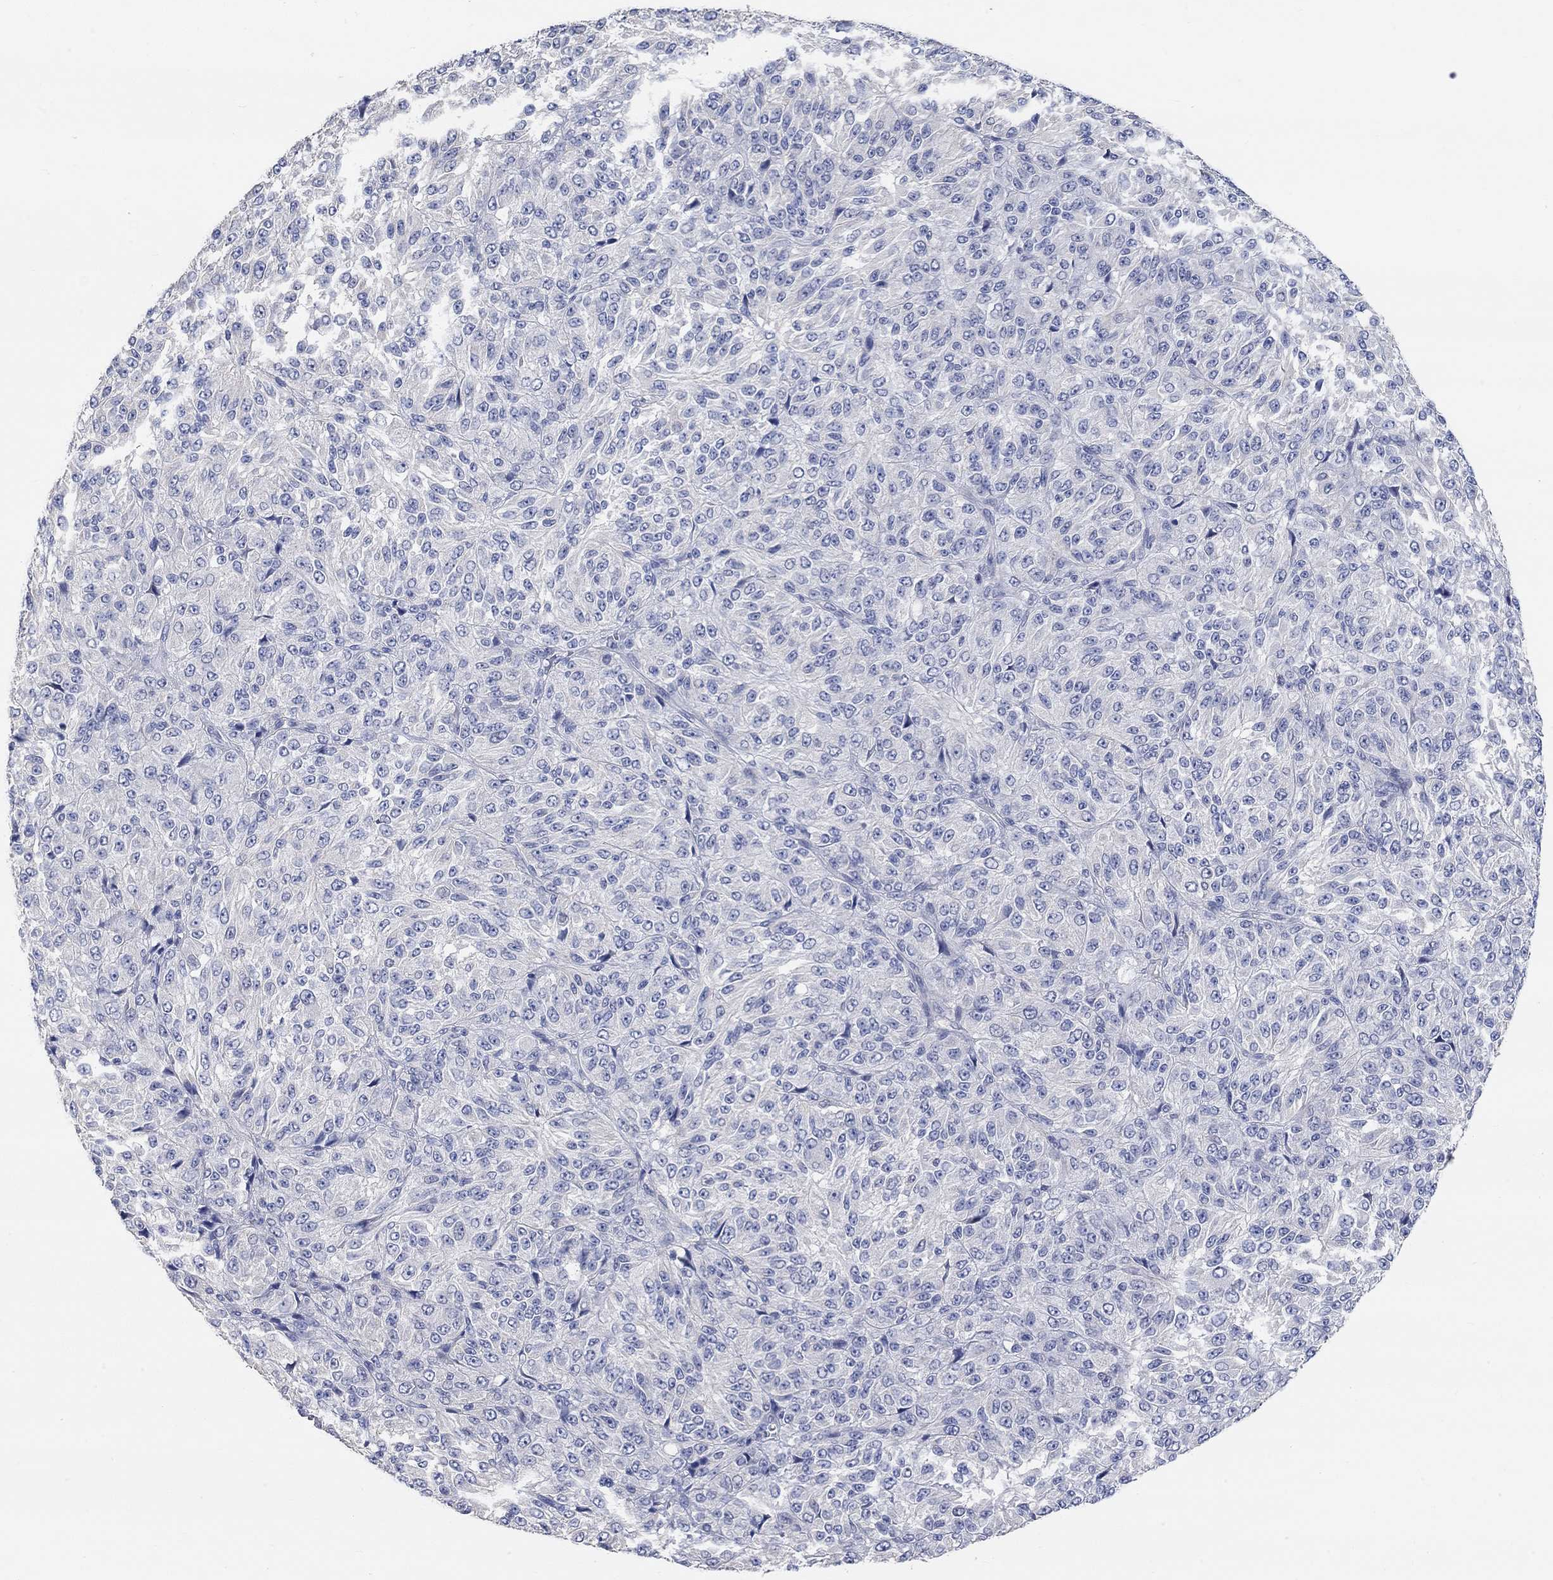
{"staining": {"intensity": "negative", "quantity": "none", "location": "none"}, "tissue": "melanoma", "cell_type": "Tumor cells", "image_type": "cancer", "snomed": [{"axis": "morphology", "description": "Malignant melanoma, Metastatic site"}, {"axis": "topography", "description": "Brain"}], "caption": "Immunohistochemistry (IHC) photomicrograph of melanoma stained for a protein (brown), which demonstrates no positivity in tumor cells. (DAB IHC with hematoxylin counter stain).", "gene": "NLRP14", "patient": {"sex": "female", "age": 56}}